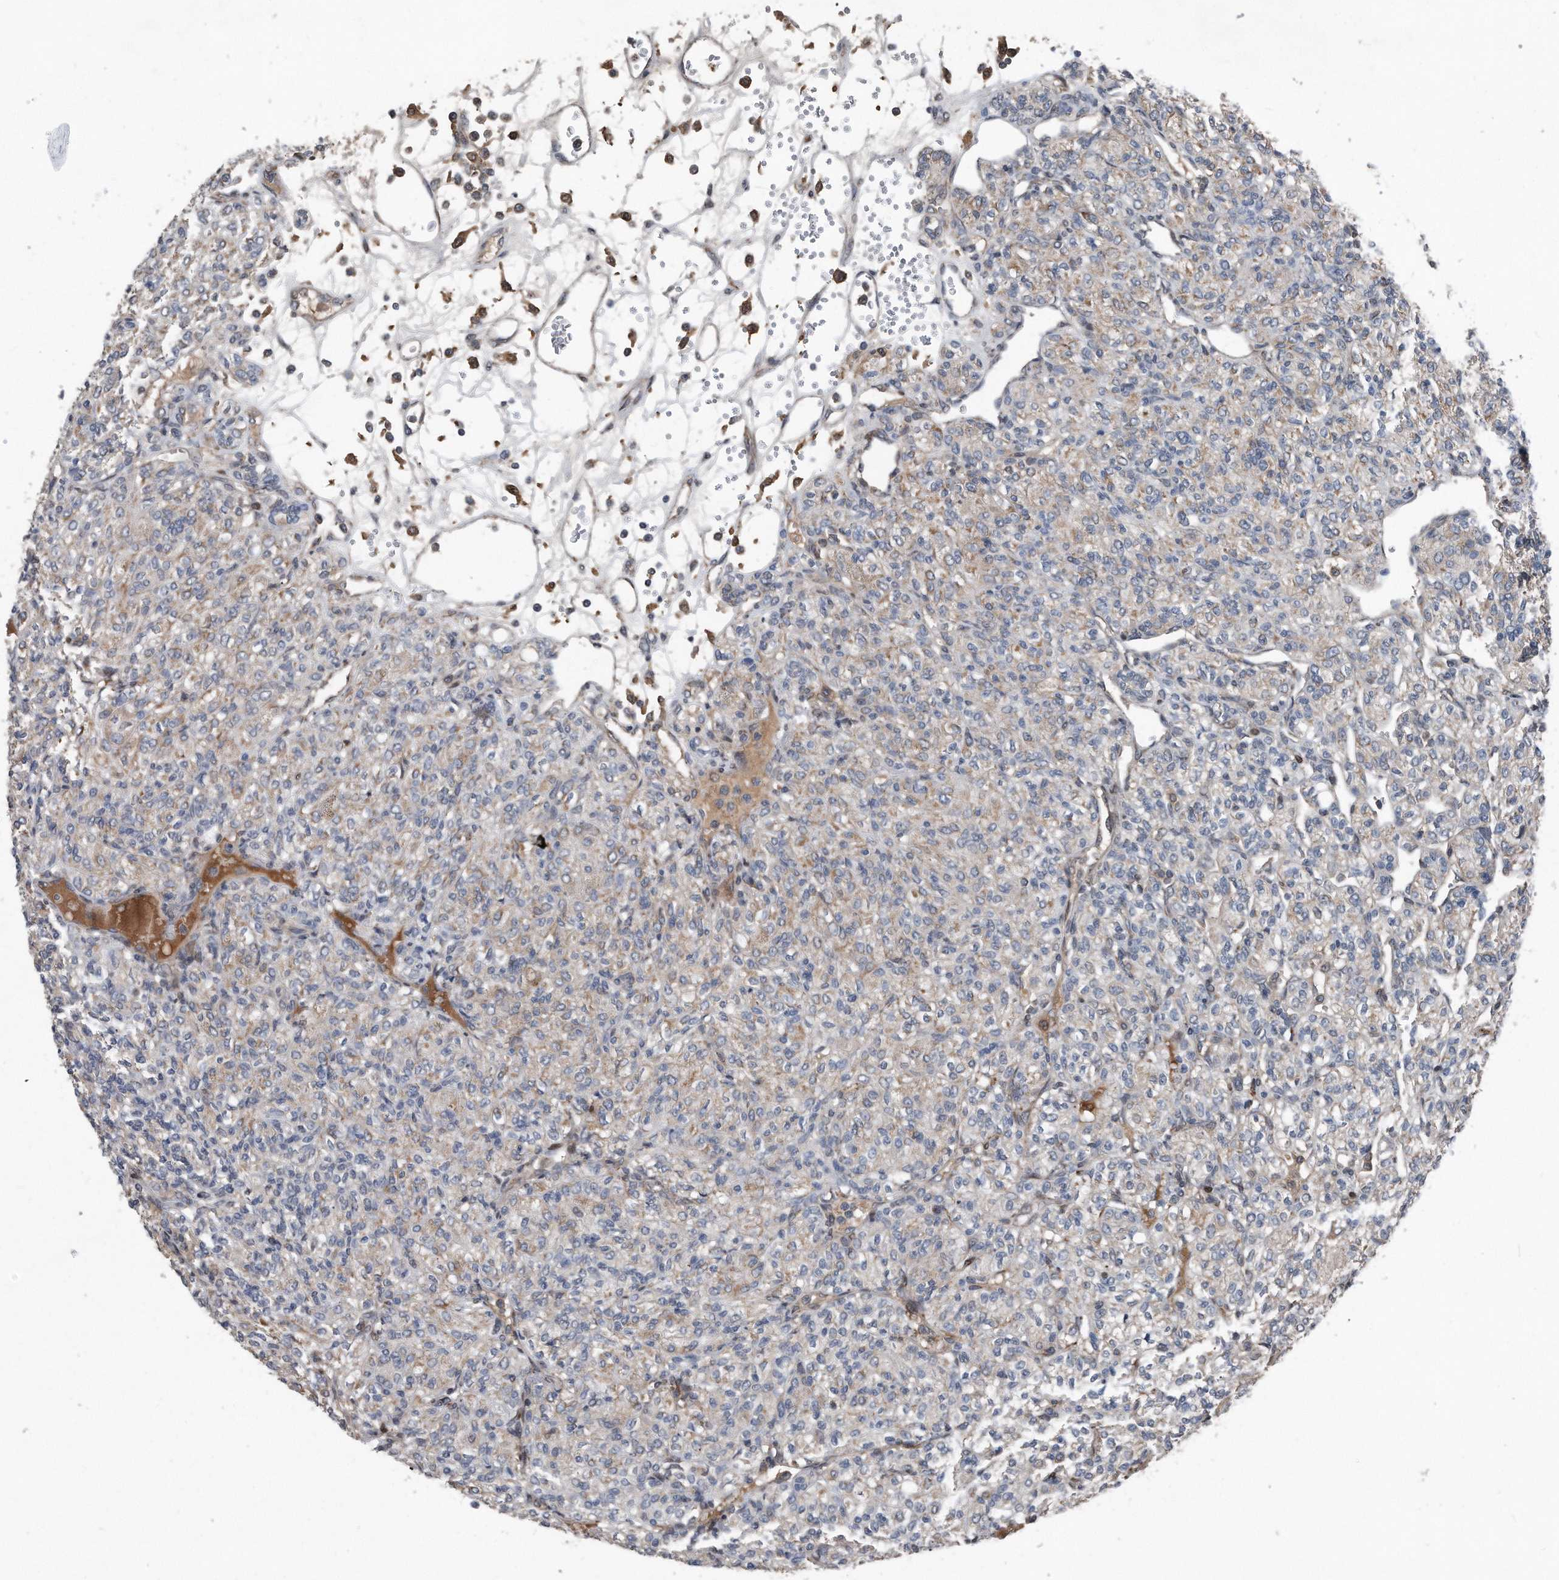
{"staining": {"intensity": "weak", "quantity": "25%-75%", "location": "cytoplasmic/membranous"}, "tissue": "renal cancer", "cell_type": "Tumor cells", "image_type": "cancer", "snomed": [{"axis": "morphology", "description": "Adenocarcinoma, NOS"}, {"axis": "topography", "description": "Kidney"}], "caption": "Adenocarcinoma (renal) tissue exhibits weak cytoplasmic/membranous positivity in approximately 25%-75% of tumor cells, visualized by immunohistochemistry.", "gene": "DST", "patient": {"sex": "male", "age": 77}}